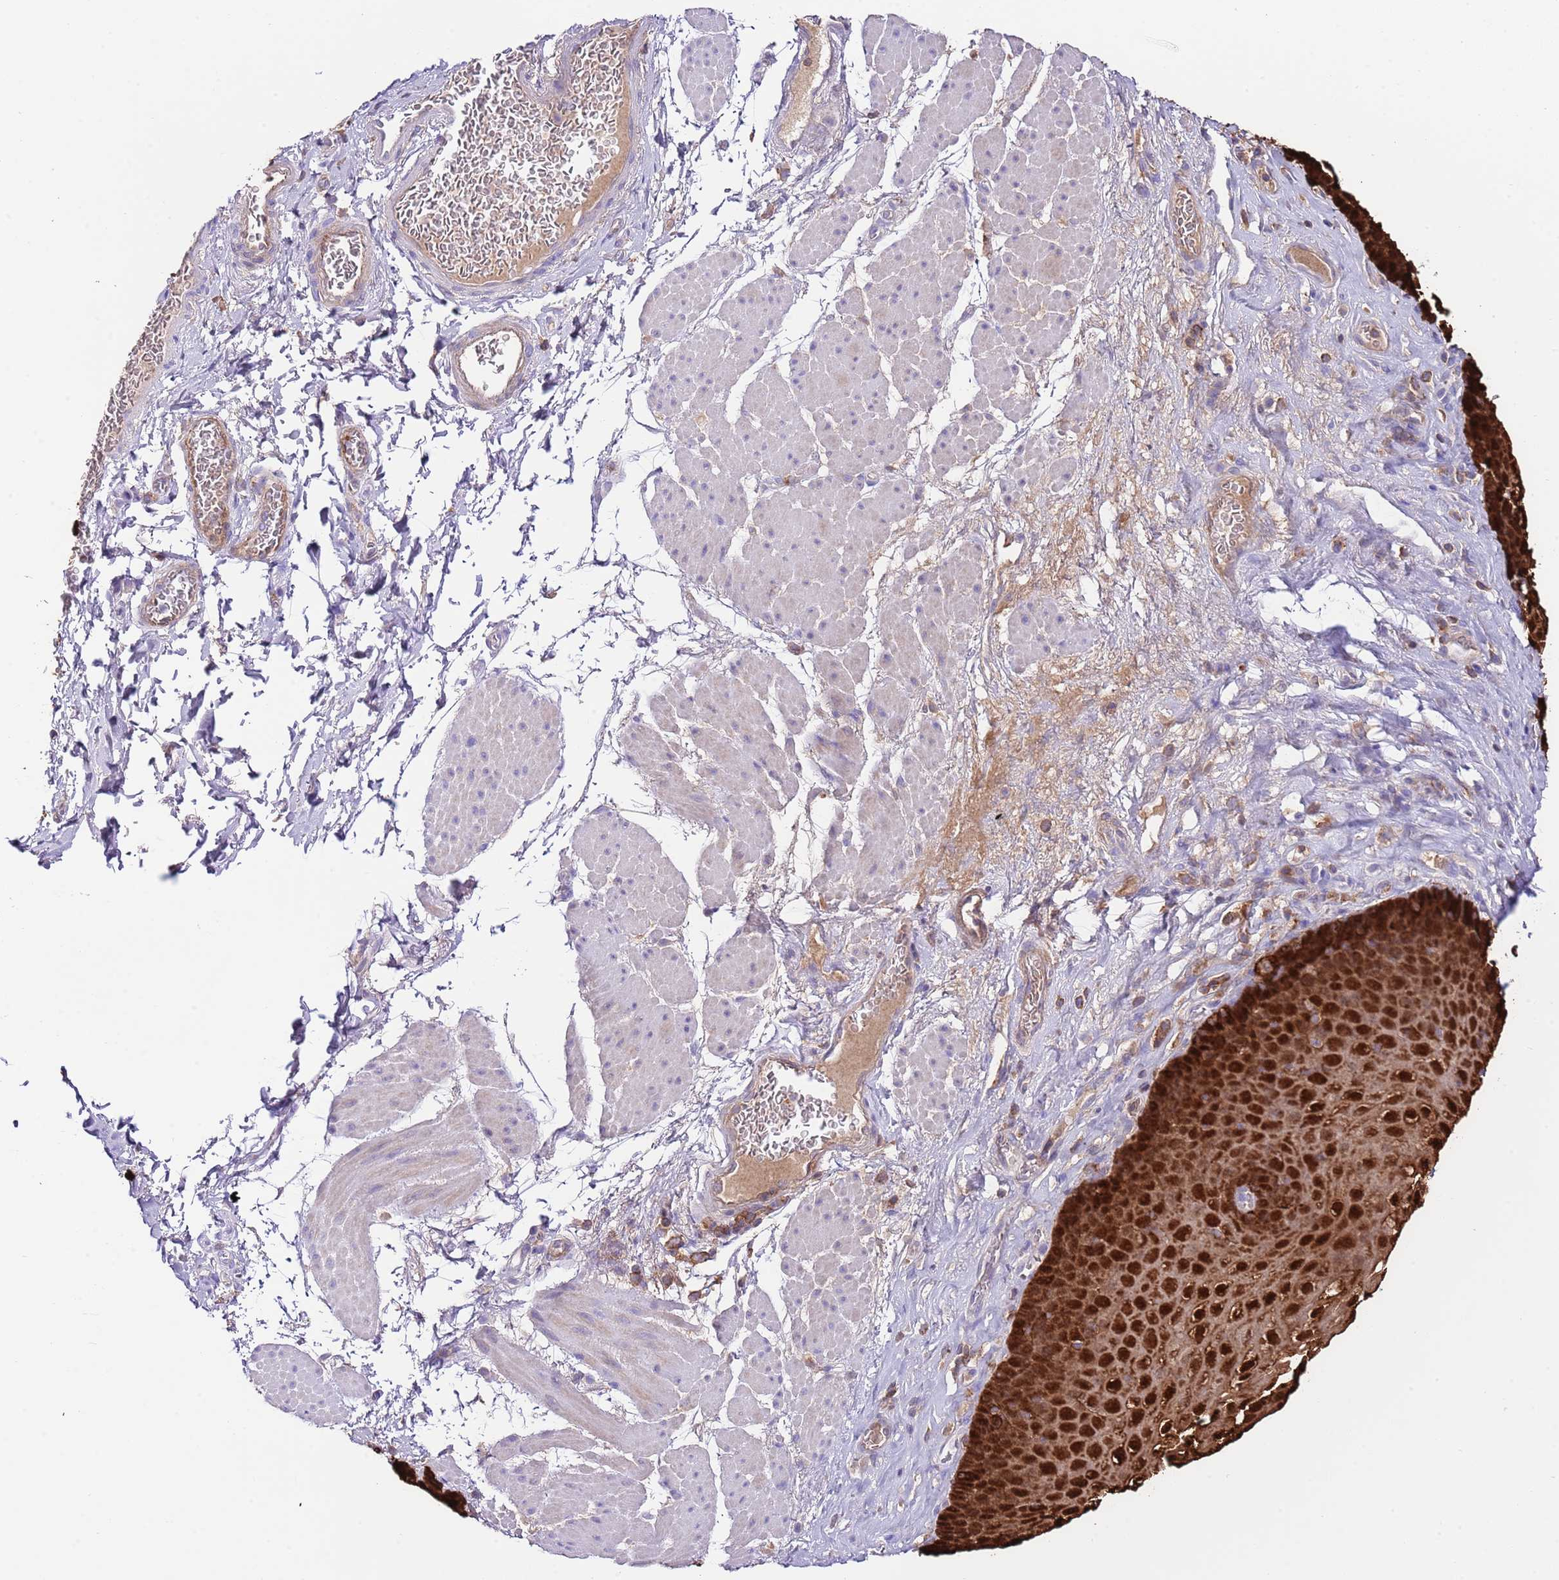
{"staining": {"intensity": "strong", "quantity": ">75%", "location": "cytoplasmic/membranous,nuclear"}, "tissue": "esophagus", "cell_type": "Squamous epithelial cells", "image_type": "normal", "snomed": [{"axis": "morphology", "description": "Normal tissue, NOS"}, {"axis": "topography", "description": "Esophagus"}], "caption": "Protein analysis of unremarkable esophagus exhibits strong cytoplasmic/membranous,nuclear staining in about >75% of squamous epithelial cells. The protein is stained brown, and the nuclei are stained in blue (DAB IHC with brightfield microscopy, high magnification).", "gene": "ALDH3A1", "patient": {"sex": "female", "age": 66}}